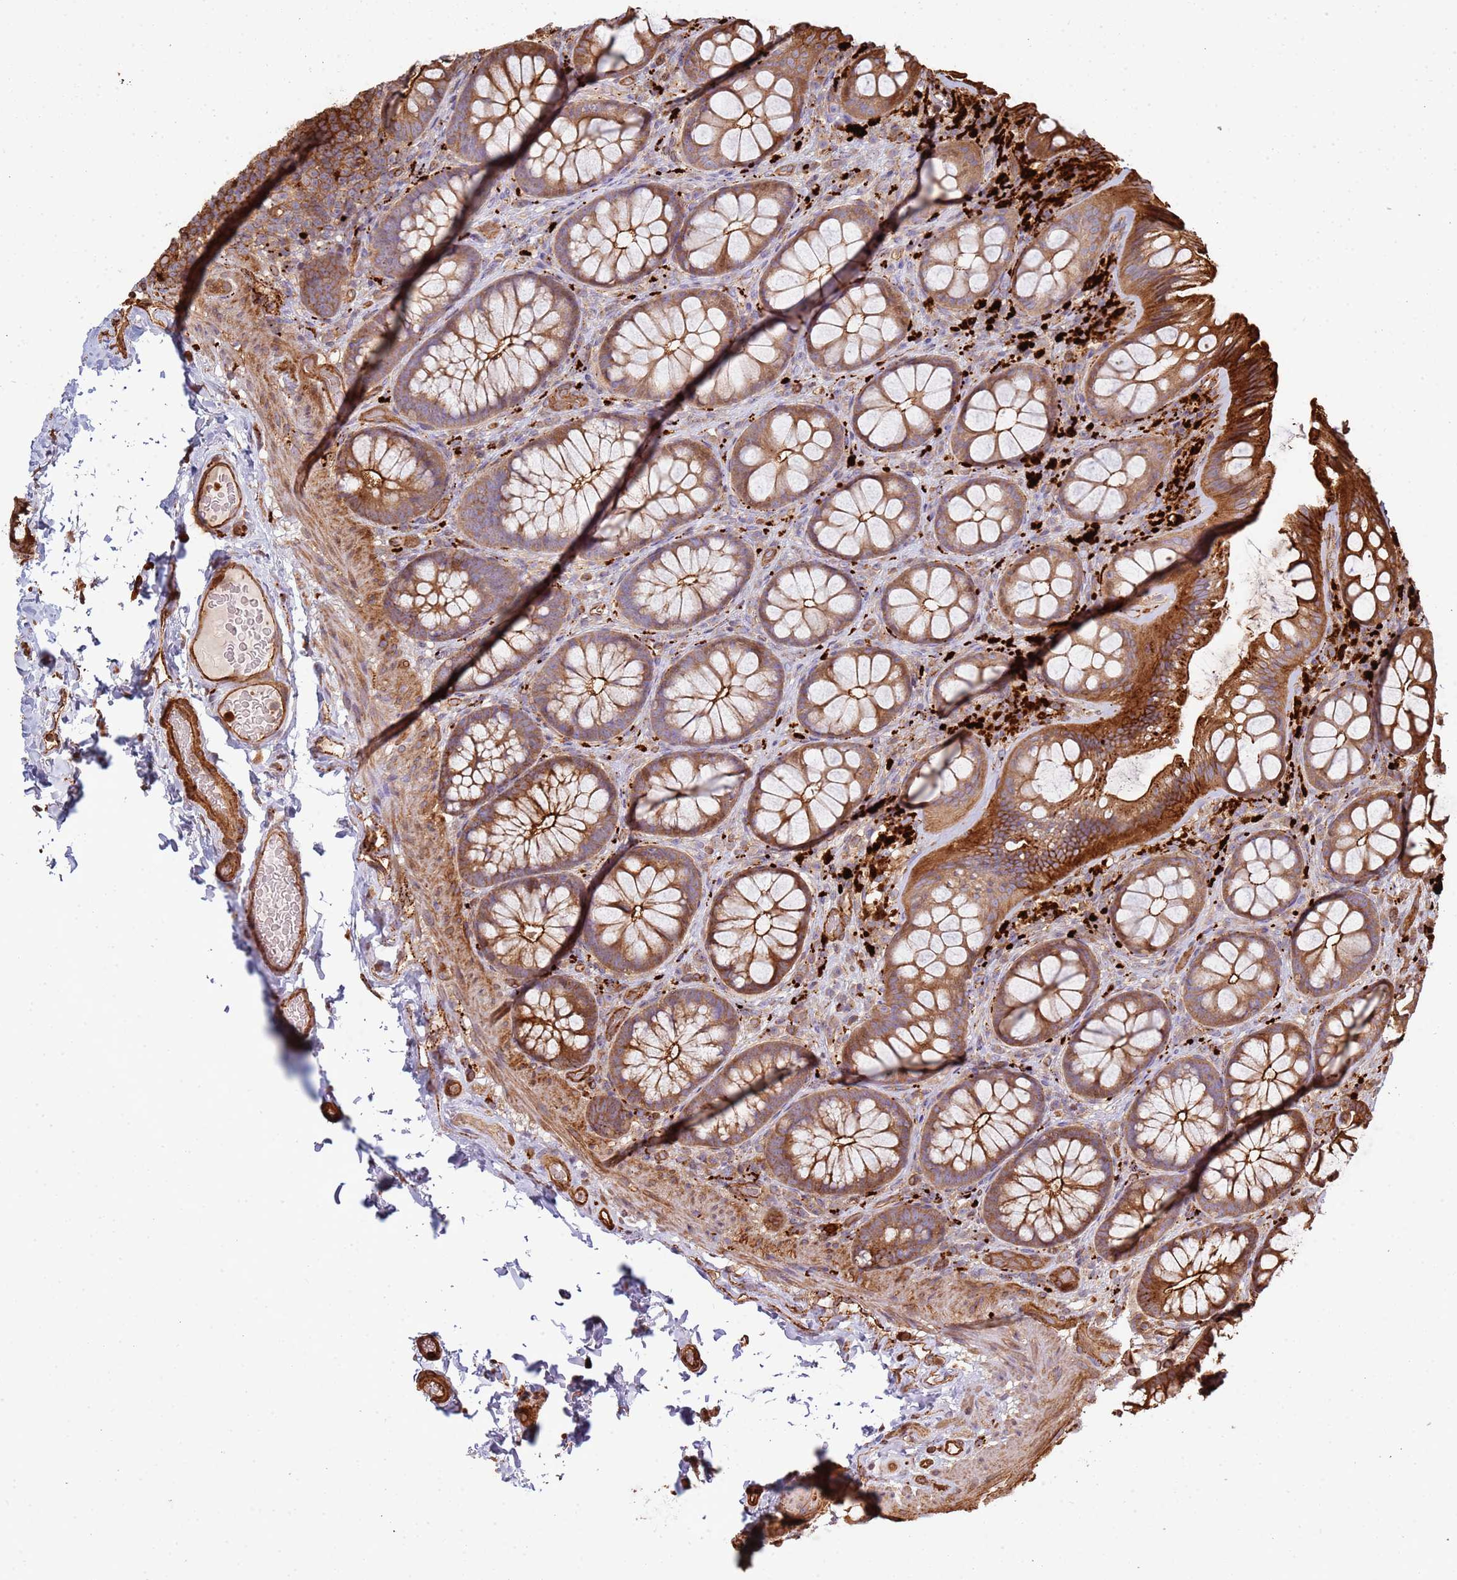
{"staining": {"intensity": "strong", "quantity": ">75%", "location": "cytoplasmic/membranous"}, "tissue": "colon", "cell_type": "Endothelial cells", "image_type": "normal", "snomed": [{"axis": "morphology", "description": "Normal tissue, NOS"}, {"axis": "topography", "description": "Colon"}], "caption": "Immunohistochemical staining of unremarkable colon displays strong cytoplasmic/membranous protein positivity in approximately >75% of endothelial cells.", "gene": "NDUFAF4", "patient": {"sex": "male", "age": 46}}